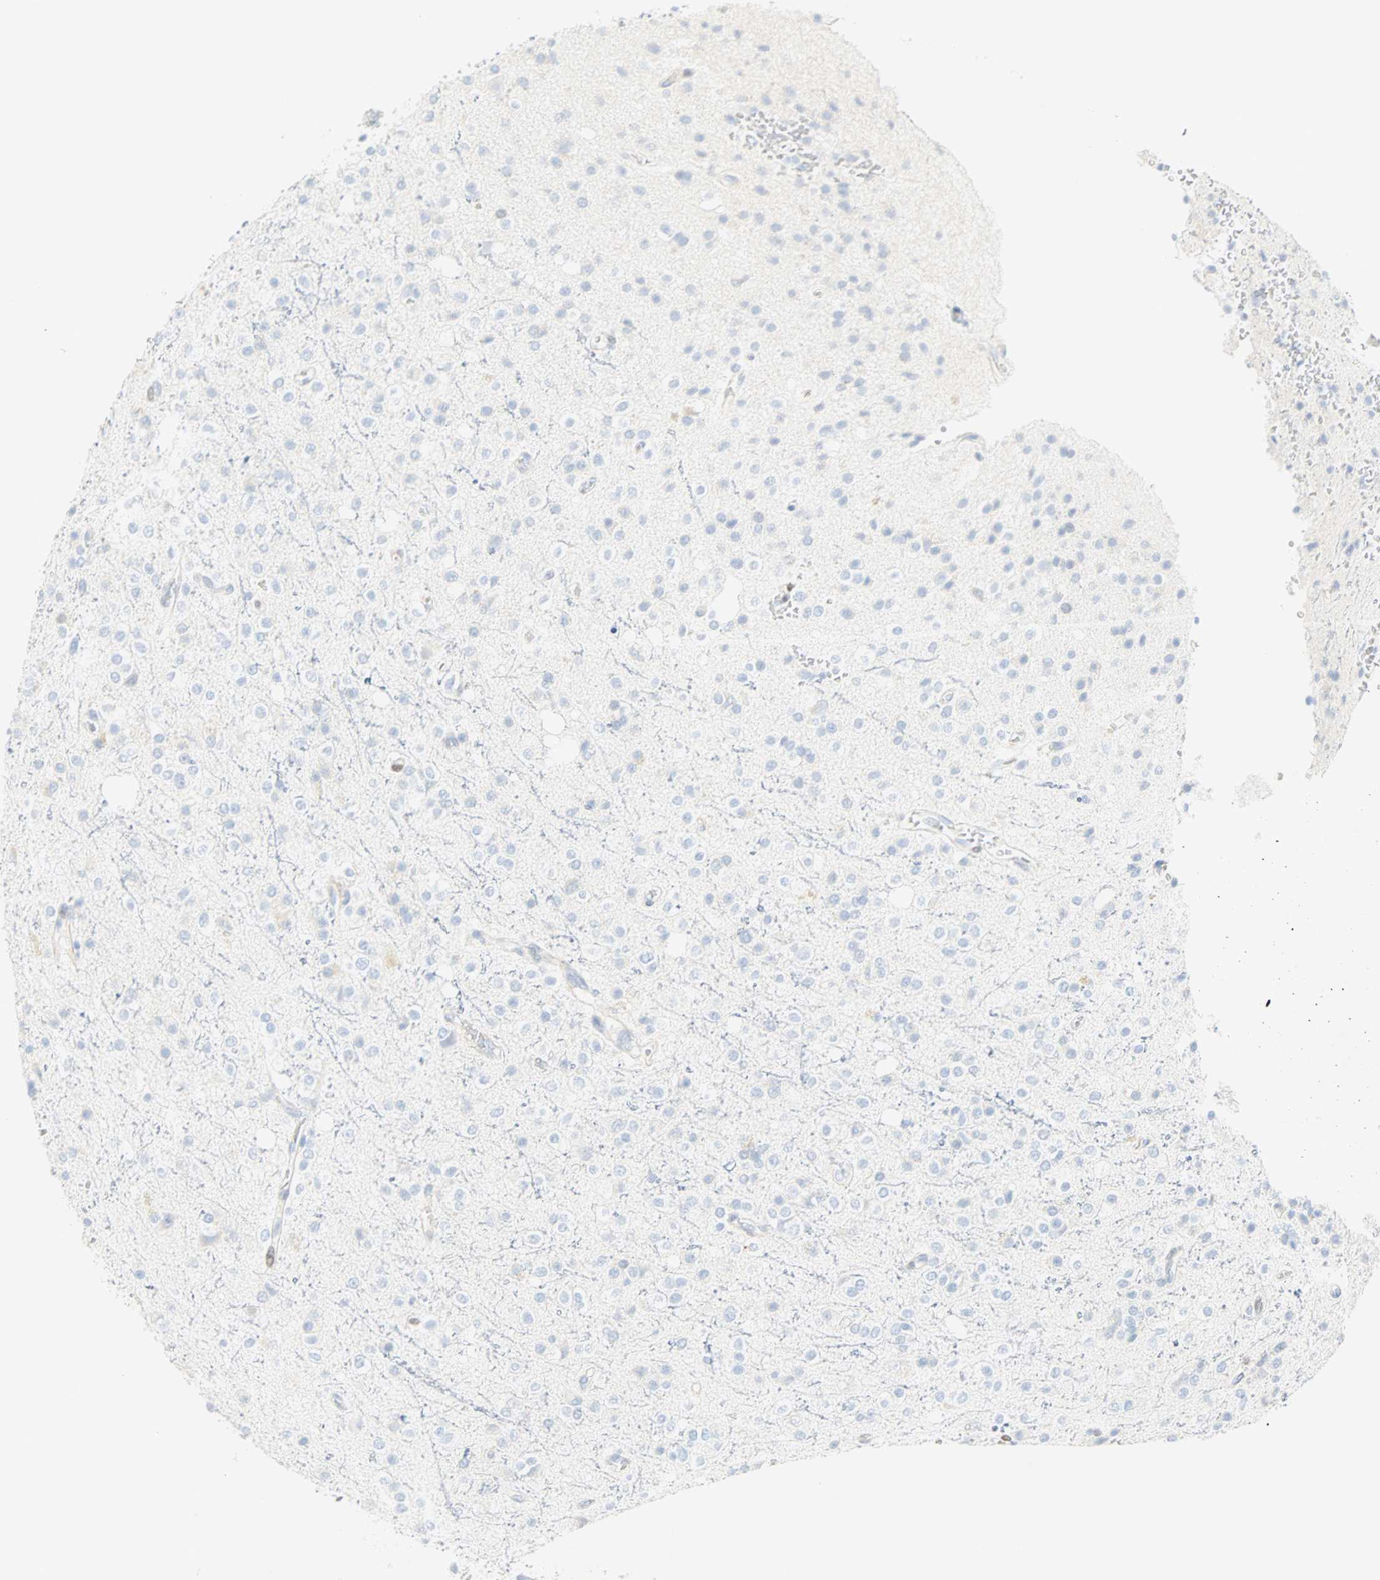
{"staining": {"intensity": "negative", "quantity": "none", "location": "none"}, "tissue": "glioma", "cell_type": "Tumor cells", "image_type": "cancer", "snomed": [{"axis": "morphology", "description": "Glioma, malignant, High grade"}, {"axis": "topography", "description": "Brain"}], "caption": "Glioma was stained to show a protein in brown. There is no significant expression in tumor cells. The staining was performed using DAB (3,3'-diaminobenzidine) to visualize the protein expression in brown, while the nuclei were stained in blue with hematoxylin (Magnification: 20x).", "gene": "SELENBP1", "patient": {"sex": "male", "age": 47}}